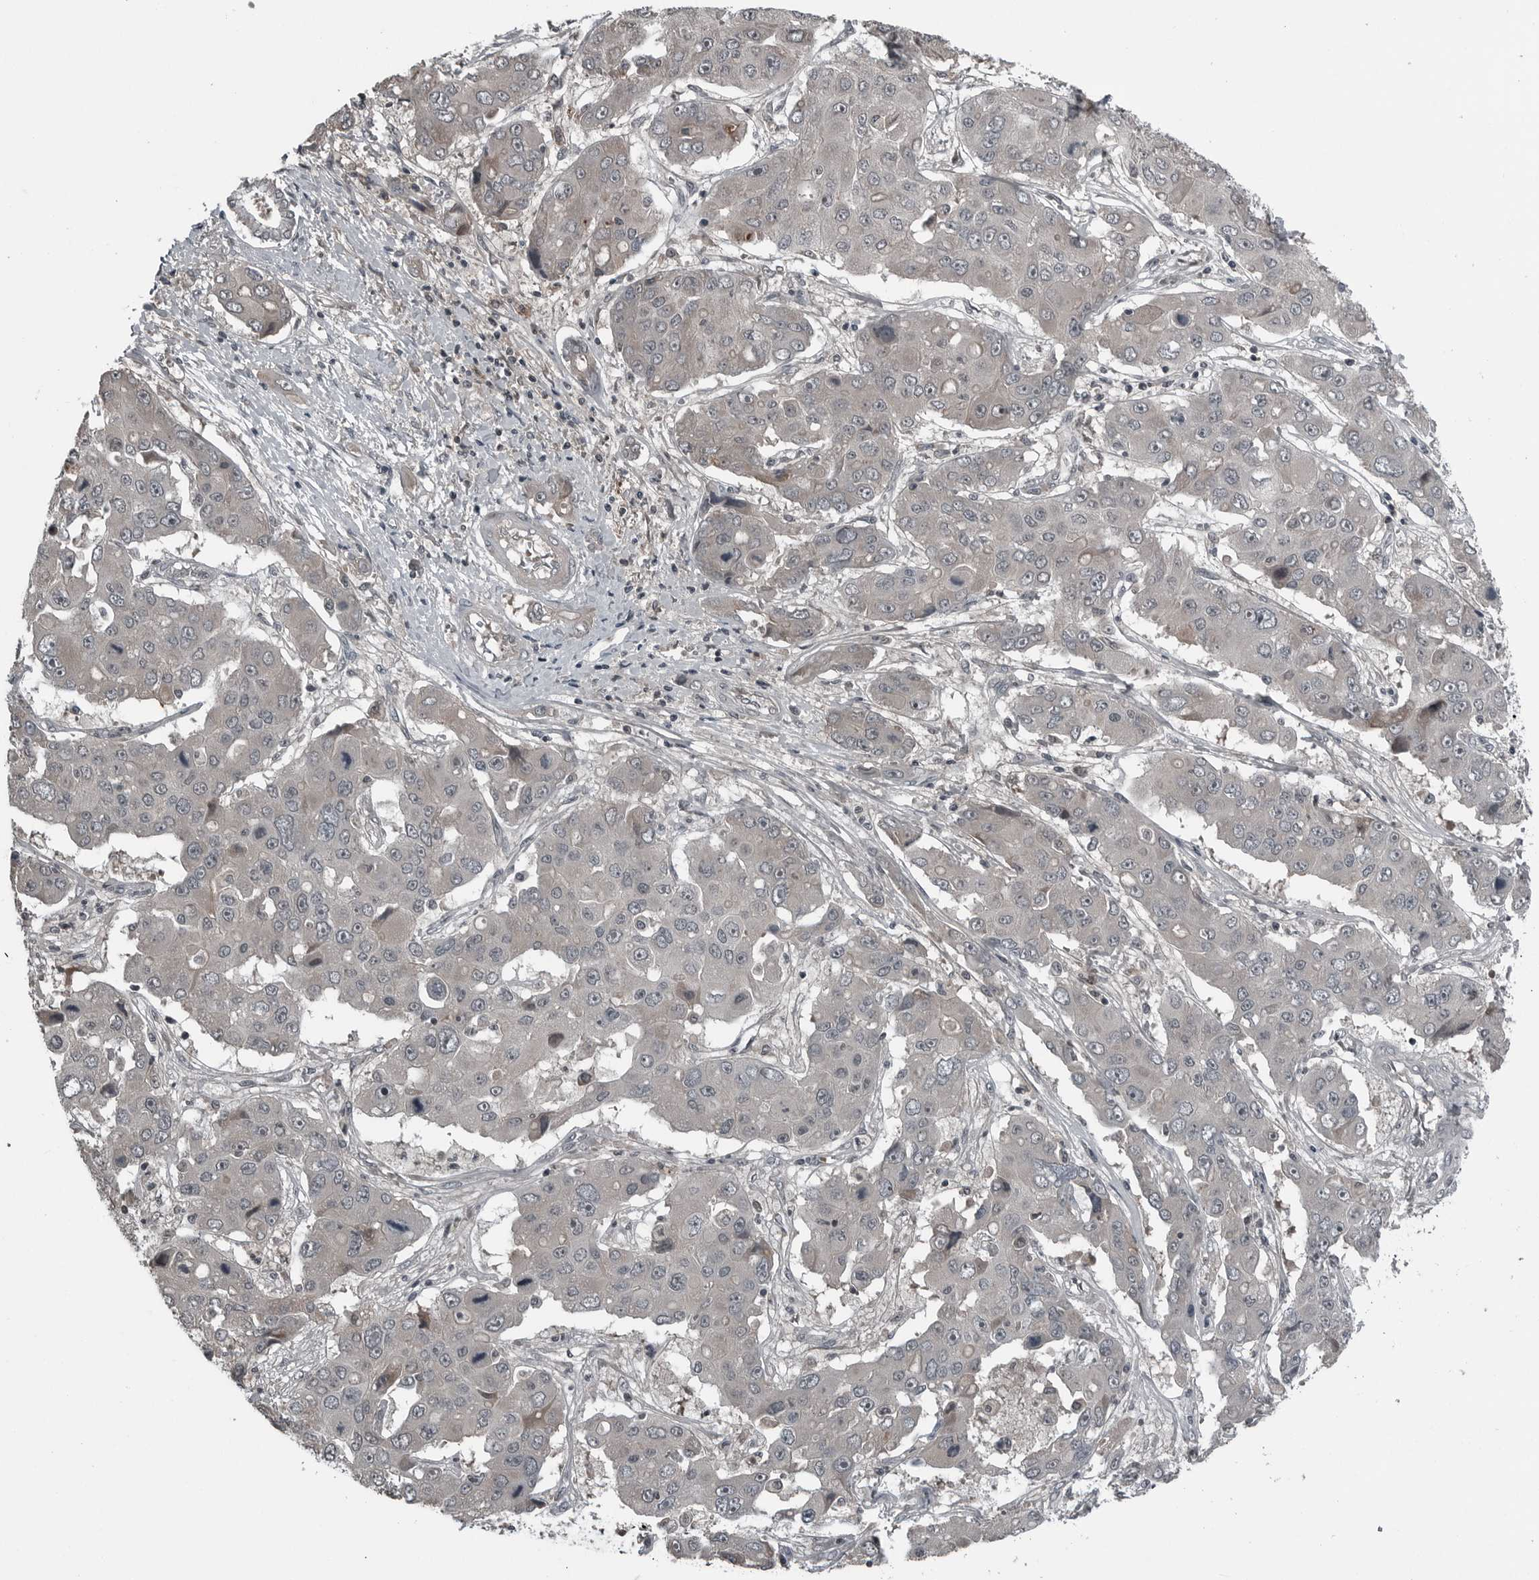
{"staining": {"intensity": "negative", "quantity": "none", "location": "none"}, "tissue": "liver cancer", "cell_type": "Tumor cells", "image_type": "cancer", "snomed": [{"axis": "morphology", "description": "Cholangiocarcinoma"}, {"axis": "topography", "description": "Liver"}], "caption": "Tumor cells are negative for protein expression in human liver cancer. Nuclei are stained in blue.", "gene": "GAK", "patient": {"sex": "male", "age": 67}}